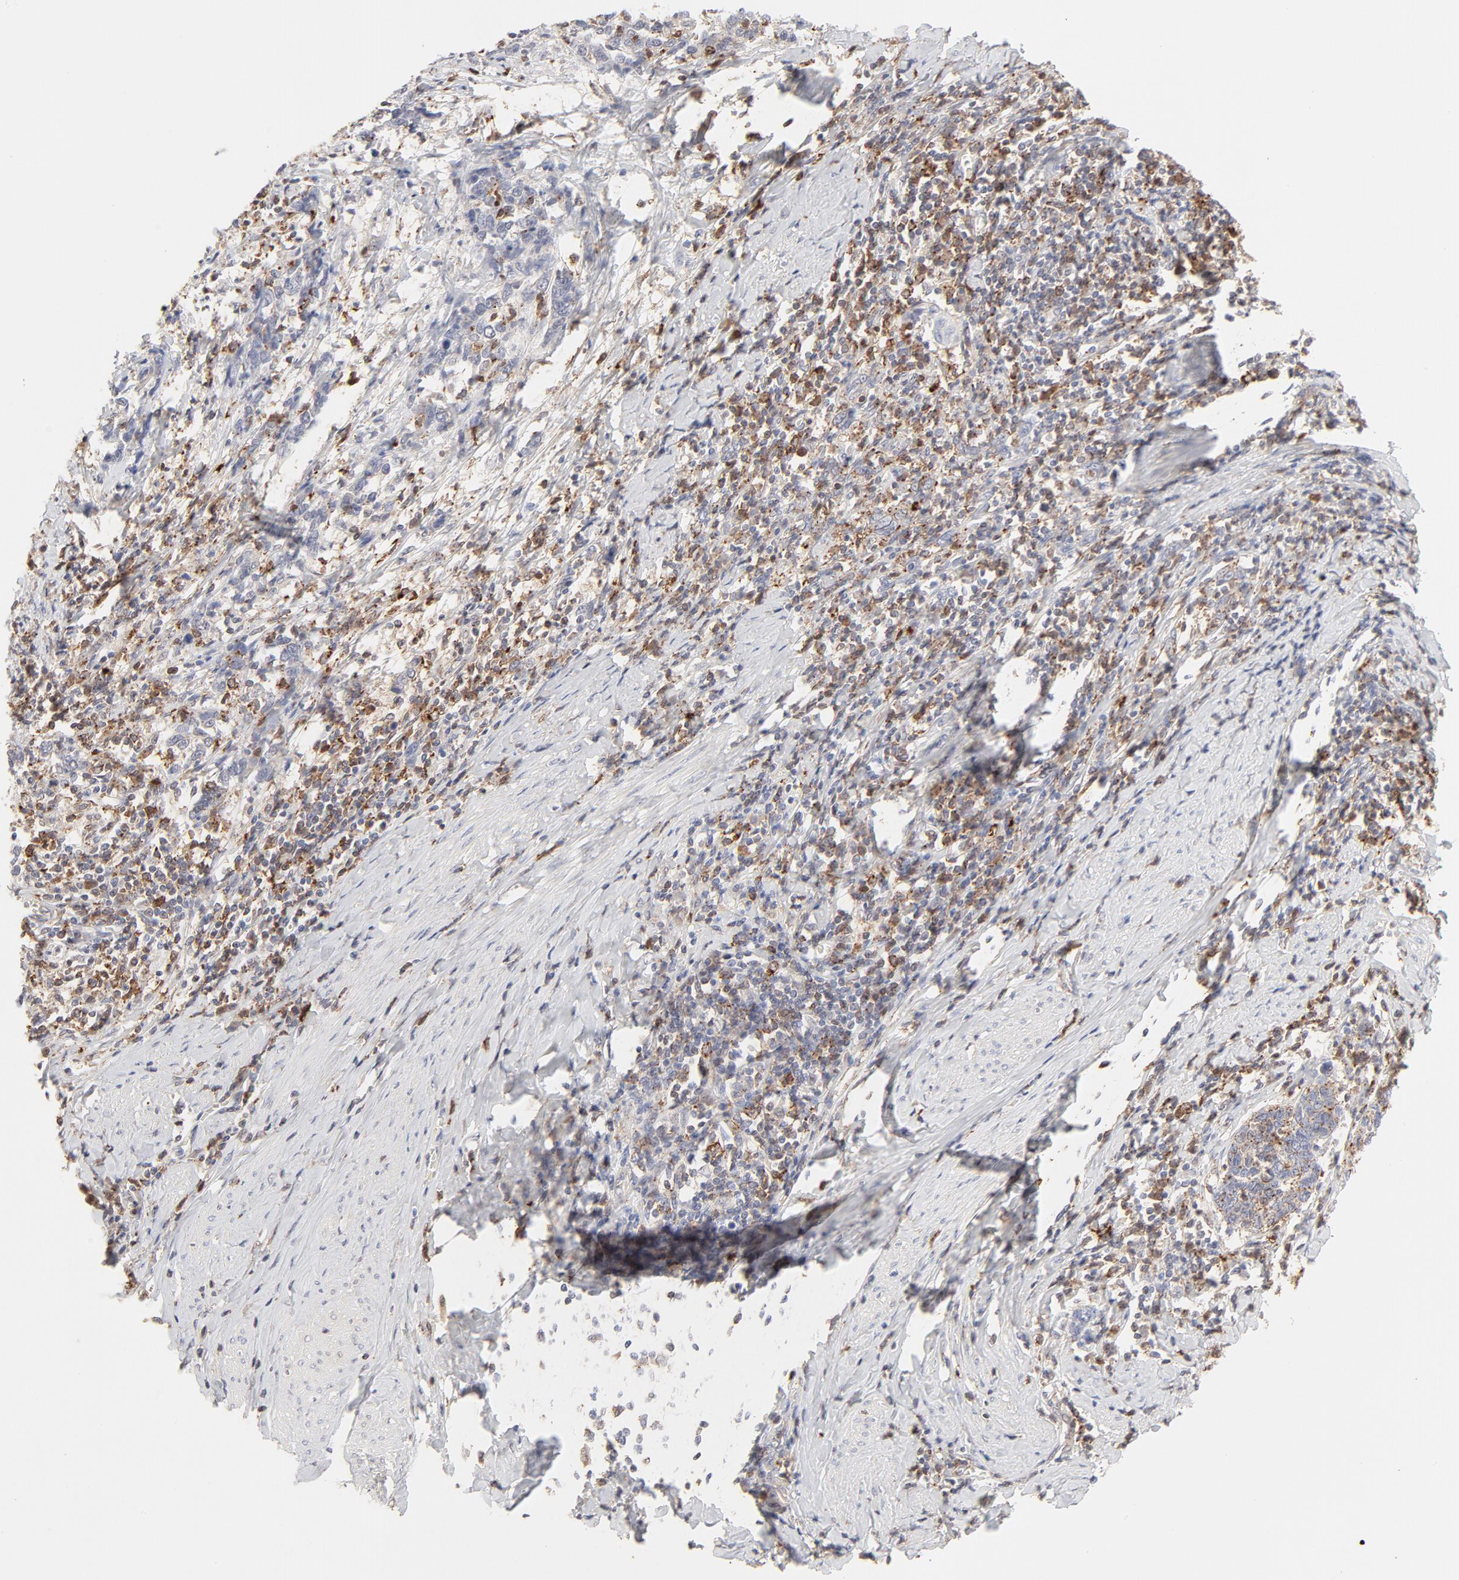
{"staining": {"intensity": "negative", "quantity": "none", "location": "none"}, "tissue": "cervical cancer", "cell_type": "Tumor cells", "image_type": "cancer", "snomed": [{"axis": "morphology", "description": "Squamous cell carcinoma, NOS"}, {"axis": "topography", "description": "Cervix"}], "caption": "Immunohistochemical staining of cervical cancer reveals no significant expression in tumor cells. (DAB immunohistochemistry with hematoxylin counter stain).", "gene": "CDK6", "patient": {"sex": "female", "age": 41}}